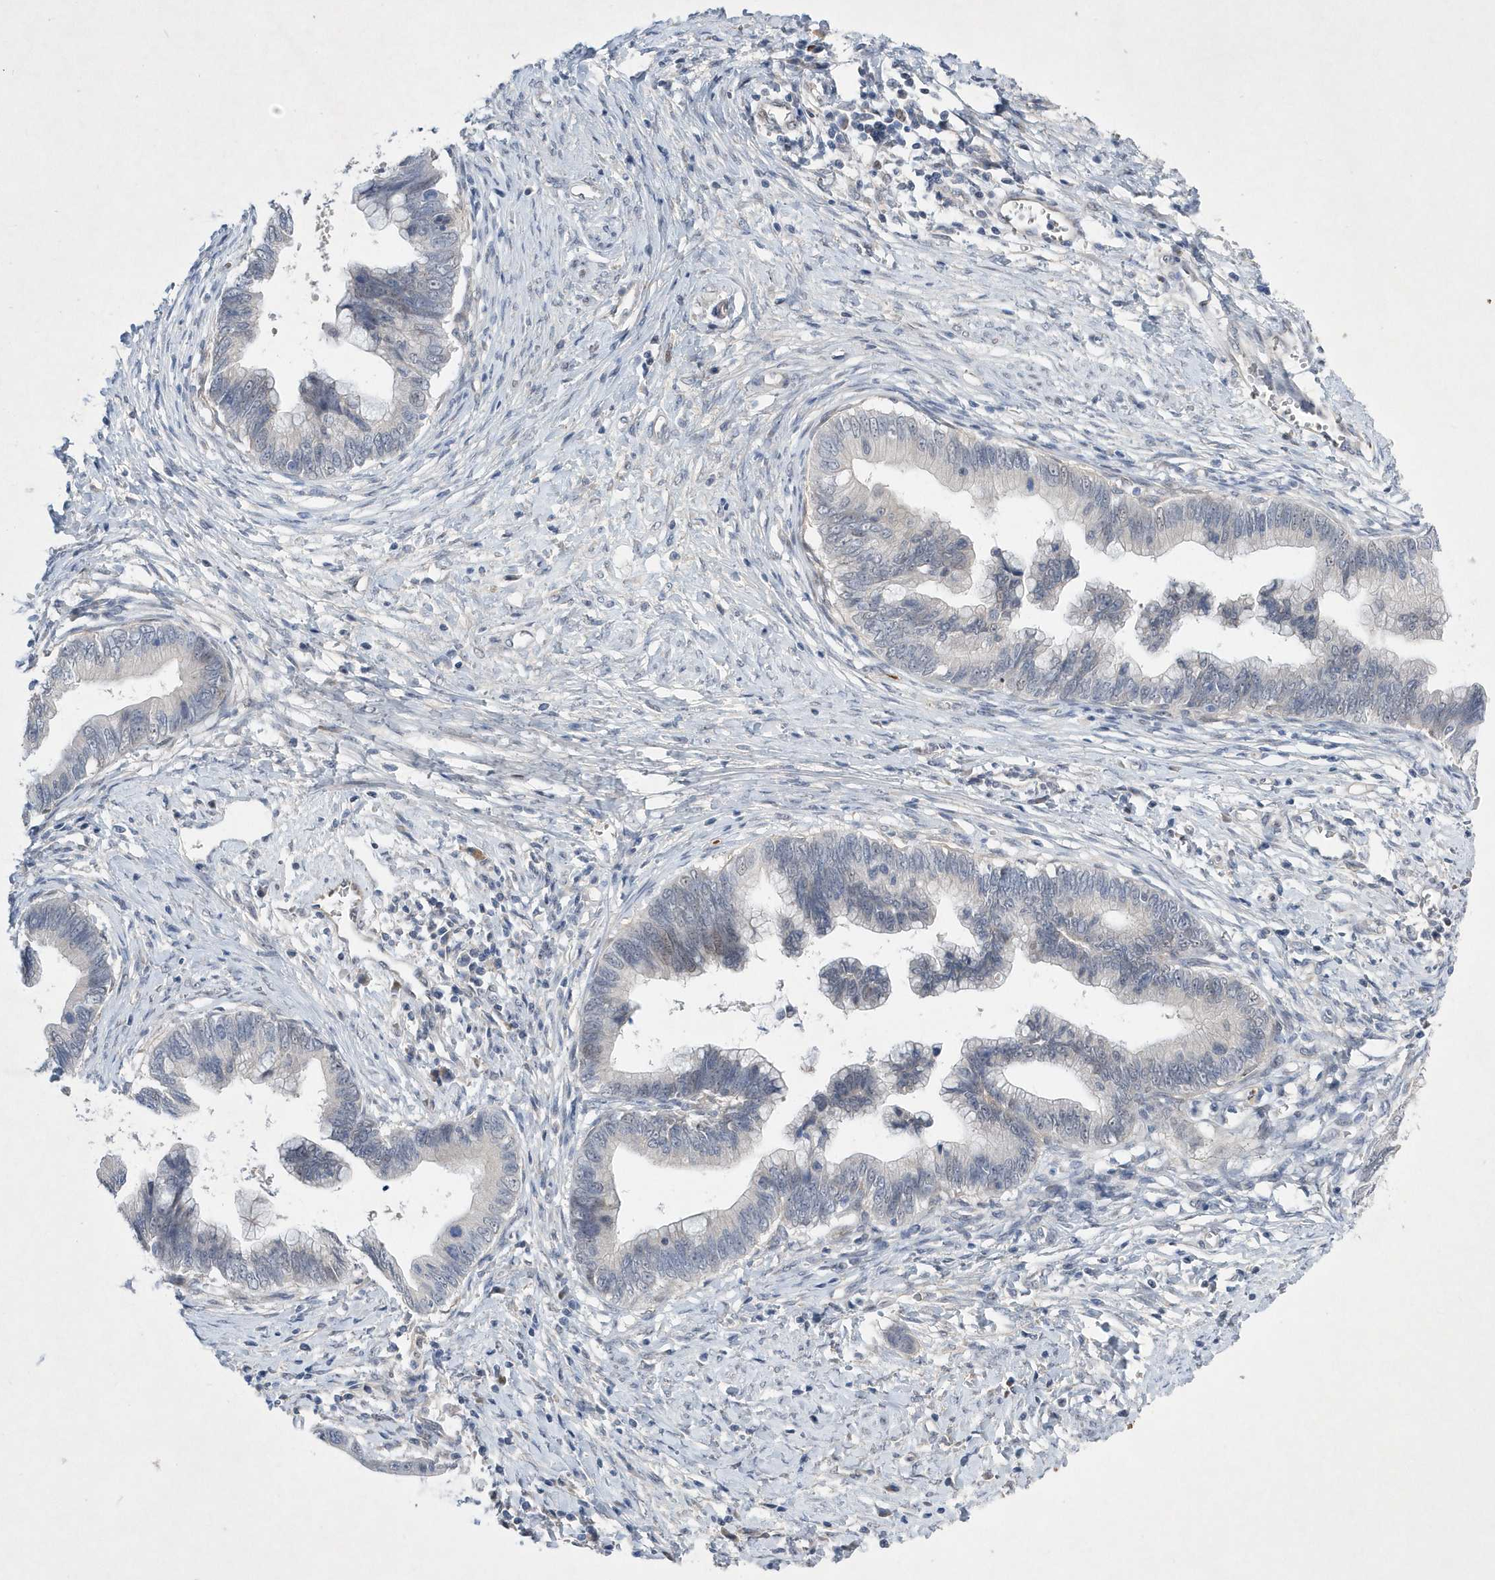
{"staining": {"intensity": "negative", "quantity": "none", "location": "none"}, "tissue": "cervical cancer", "cell_type": "Tumor cells", "image_type": "cancer", "snomed": [{"axis": "morphology", "description": "Adenocarcinoma, NOS"}, {"axis": "topography", "description": "Cervix"}], "caption": "This is an immunohistochemistry micrograph of cervical cancer (adenocarcinoma). There is no positivity in tumor cells.", "gene": "ZNF875", "patient": {"sex": "female", "age": 44}}